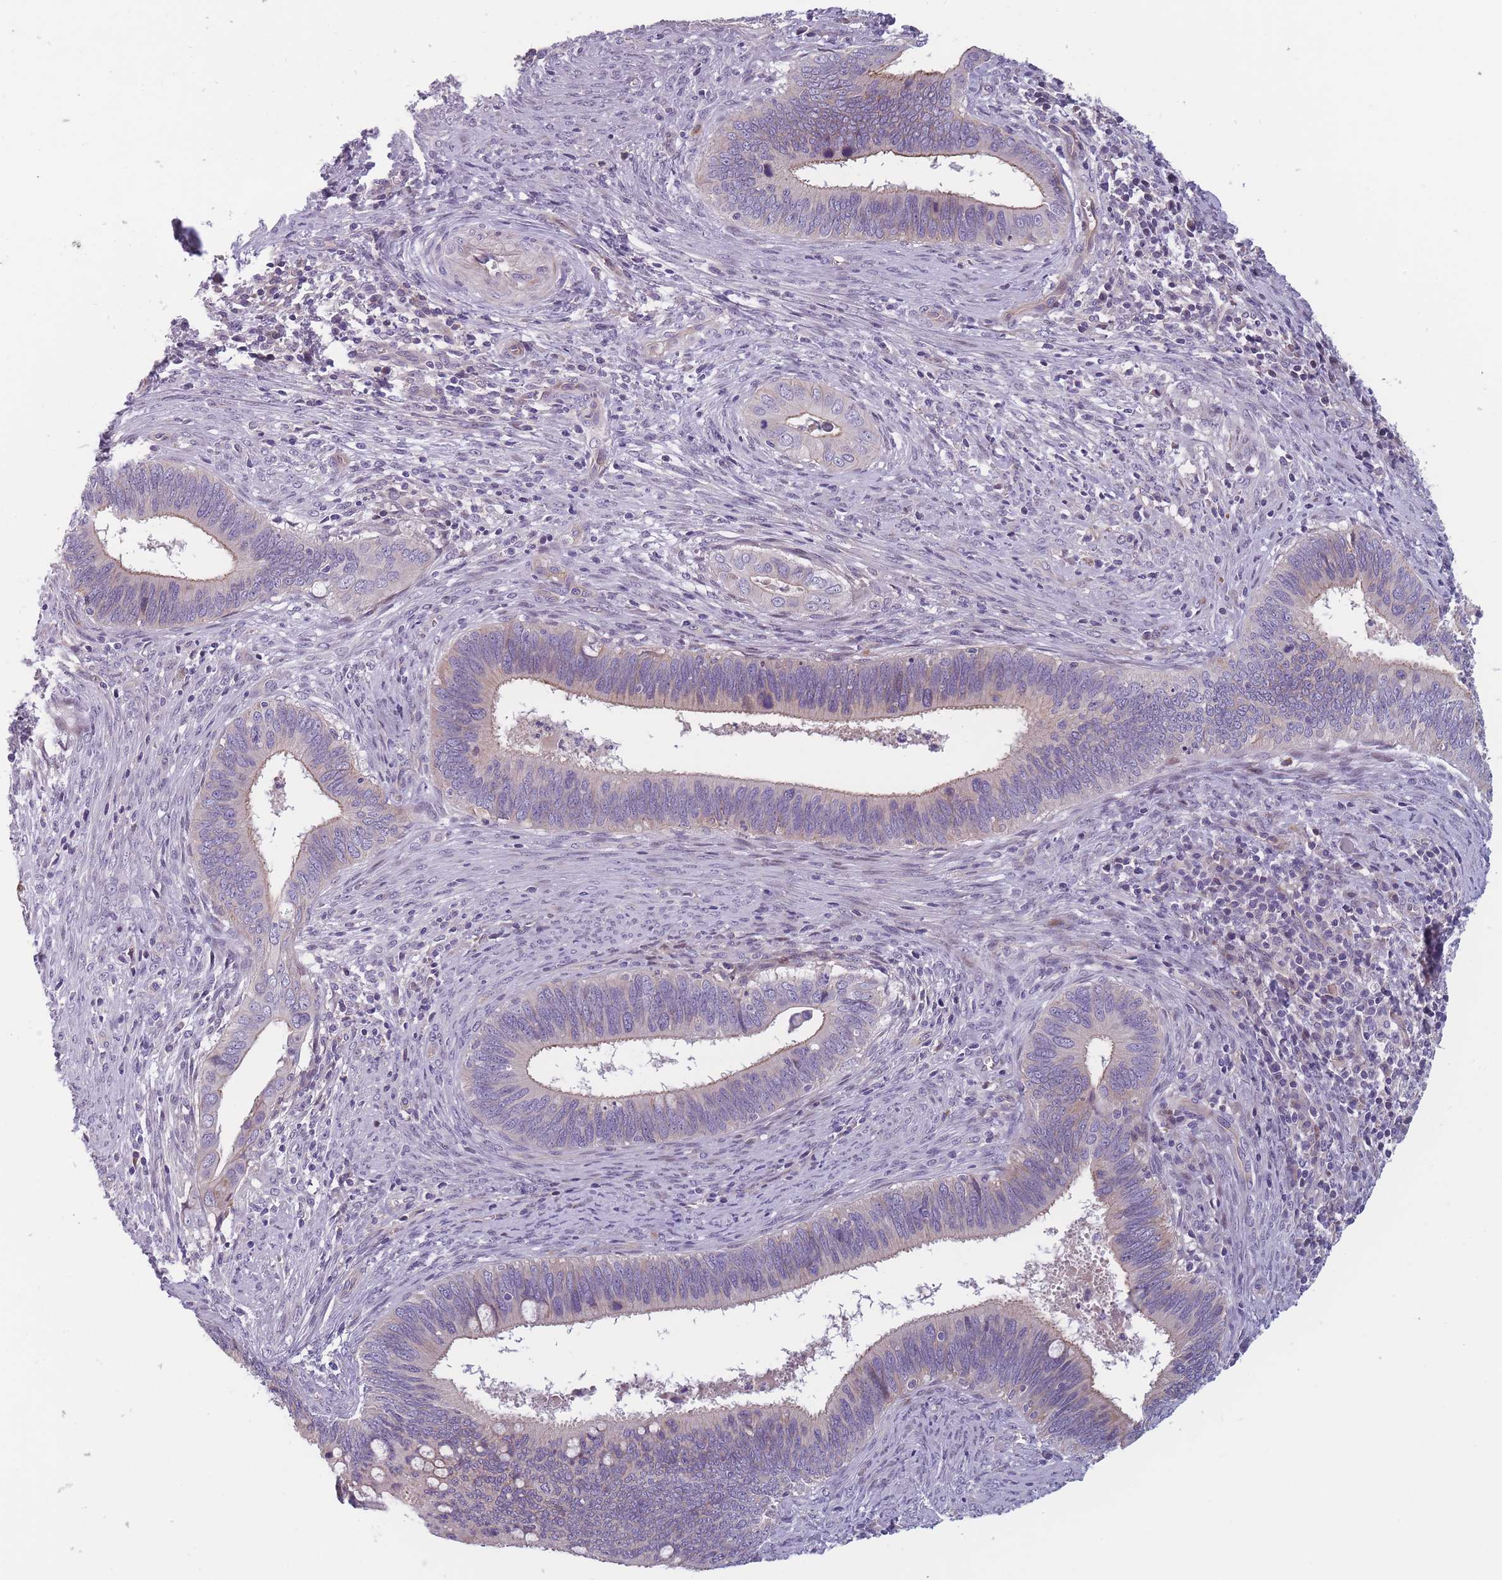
{"staining": {"intensity": "weak", "quantity": "<25%", "location": "cytoplasmic/membranous"}, "tissue": "cervical cancer", "cell_type": "Tumor cells", "image_type": "cancer", "snomed": [{"axis": "morphology", "description": "Adenocarcinoma, NOS"}, {"axis": "topography", "description": "Cervix"}], "caption": "Immunohistochemistry (IHC) of adenocarcinoma (cervical) demonstrates no staining in tumor cells.", "gene": "FAM83F", "patient": {"sex": "female", "age": 42}}